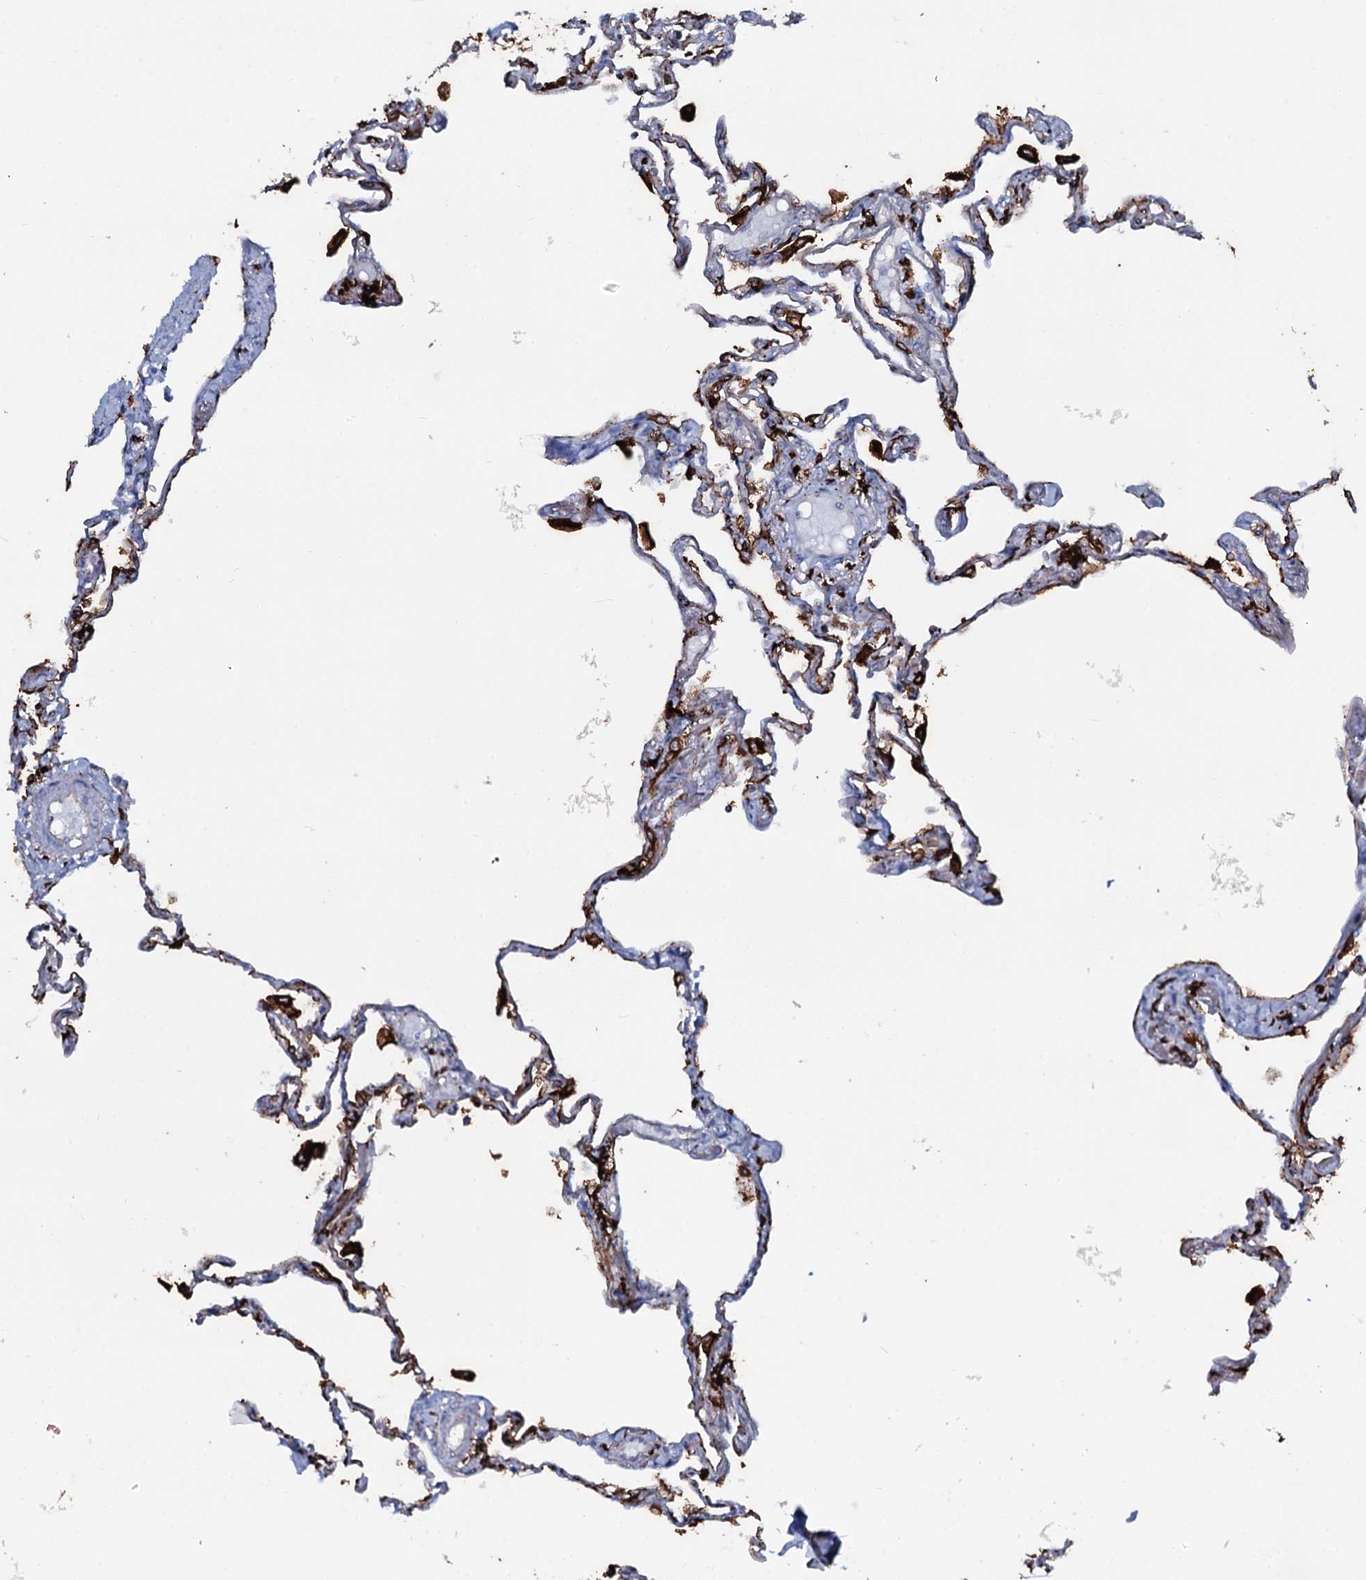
{"staining": {"intensity": "strong", "quantity": "25%-75%", "location": "cytoplasmic/membranous"}, "tissue": "lung", "cell_type": "Alveolar cells", "image_type": "normal", "snomed": [{"axis": "morphology", "description": "Normal tissue, NOS"}, {"axis": "topography", "description": "Lung"}], "caption": "Immunohistochemical staining of unremarkable human lung reveals 25%-75% levels of strong cytoplasmic/membranous protein staining in approximately 25%-75% of alveolar cells.", "gene": "OSBPL2", "patient": {"sex": "female", "age": 67}}